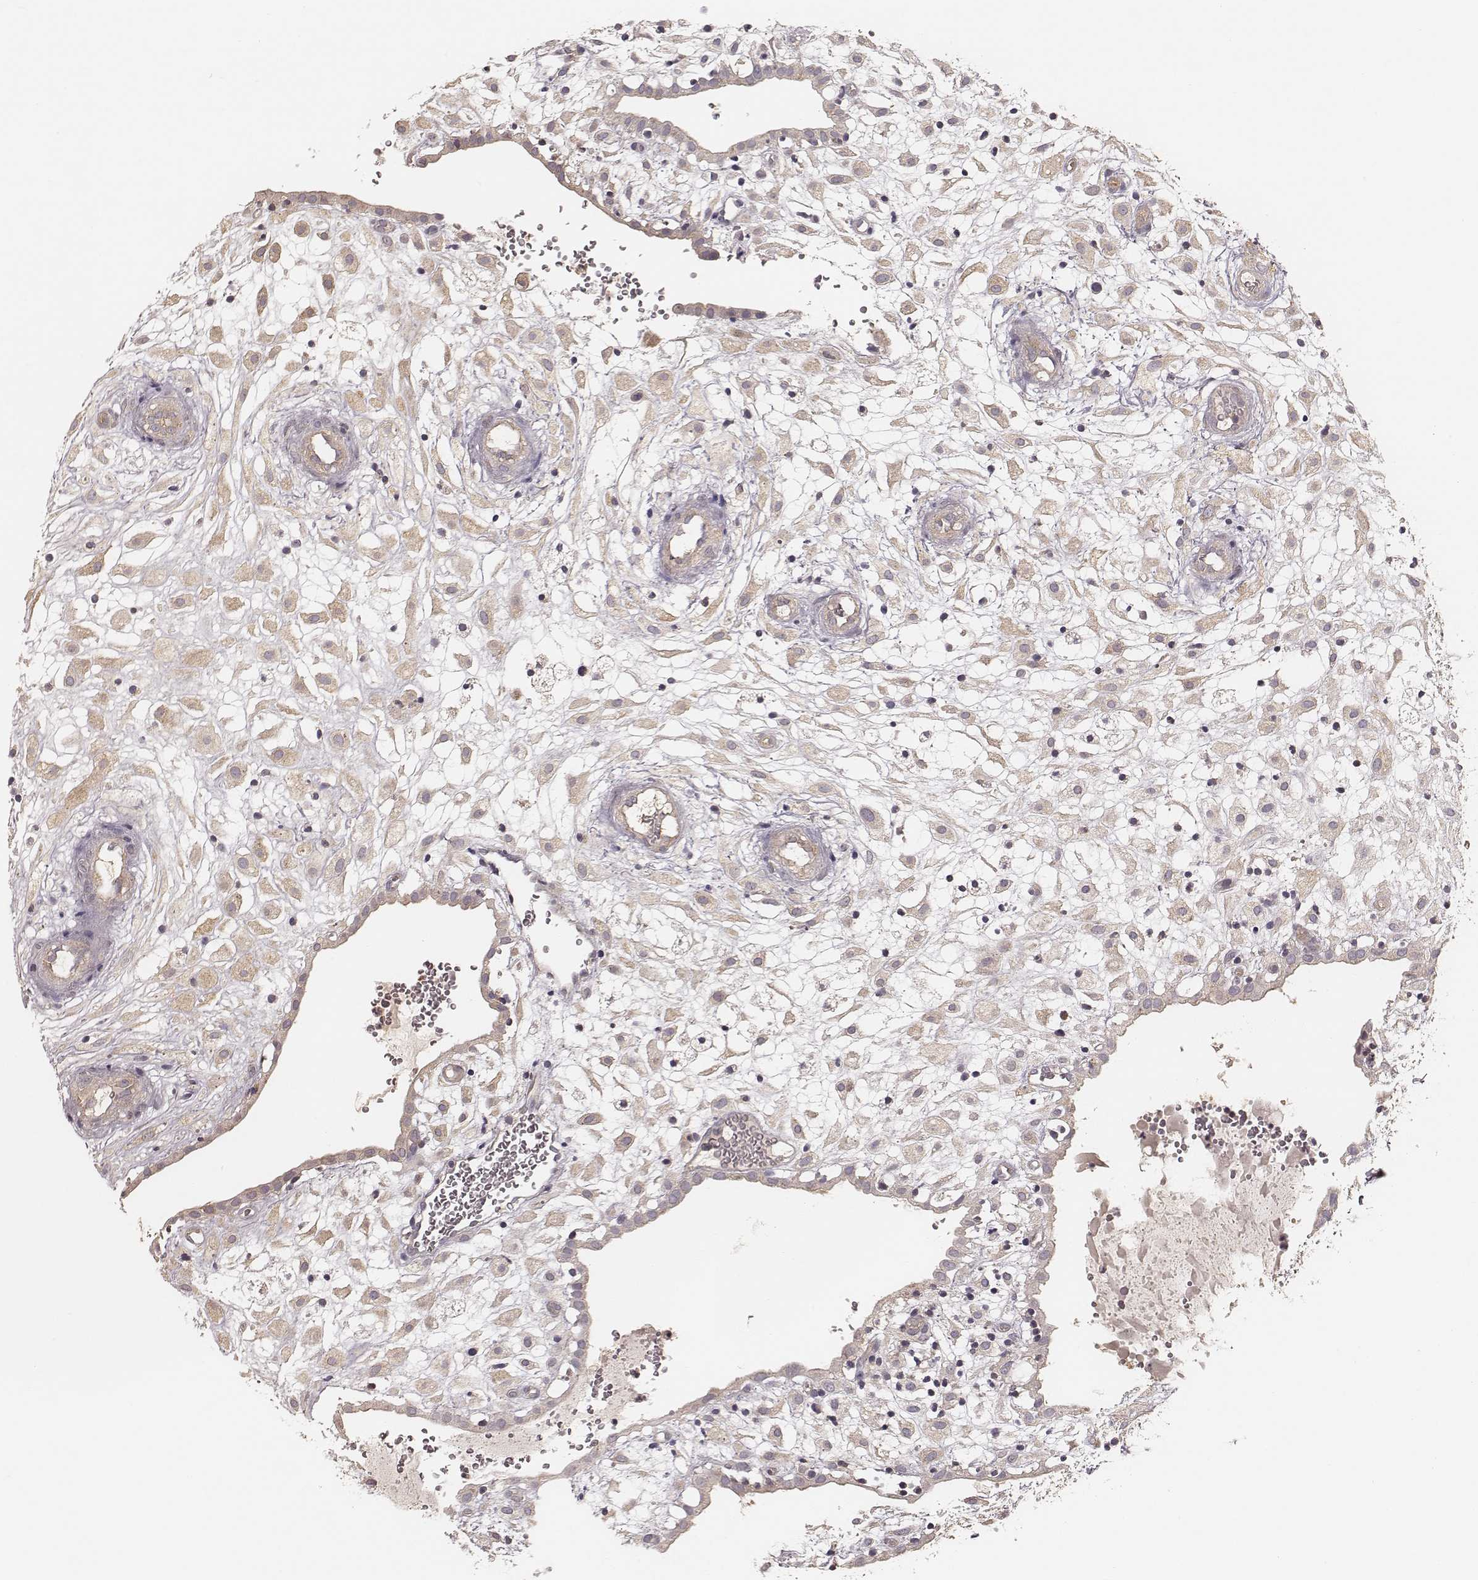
{"staining": {"intensity": "weak", "quantity": ">75%", "location": "cytoplasmic/membranous"}, "tissue": "placenta", "cell_type": "Decidual cells", "image_type": "normal", "snomed": [{"axis": "morphology", "description": "Normal tissue, NOS"}, {"axis": "topography", "description": "Placenta"}], "caption": "Protein analysis of normal placenta shows weak cytoplasmic/membranous positivity in approximately >75% of decidual cells. (IHC, brightfield microscopy, high magnification).", "gene": "CARS1", "patient": {"sex": "female", "age": 24}}